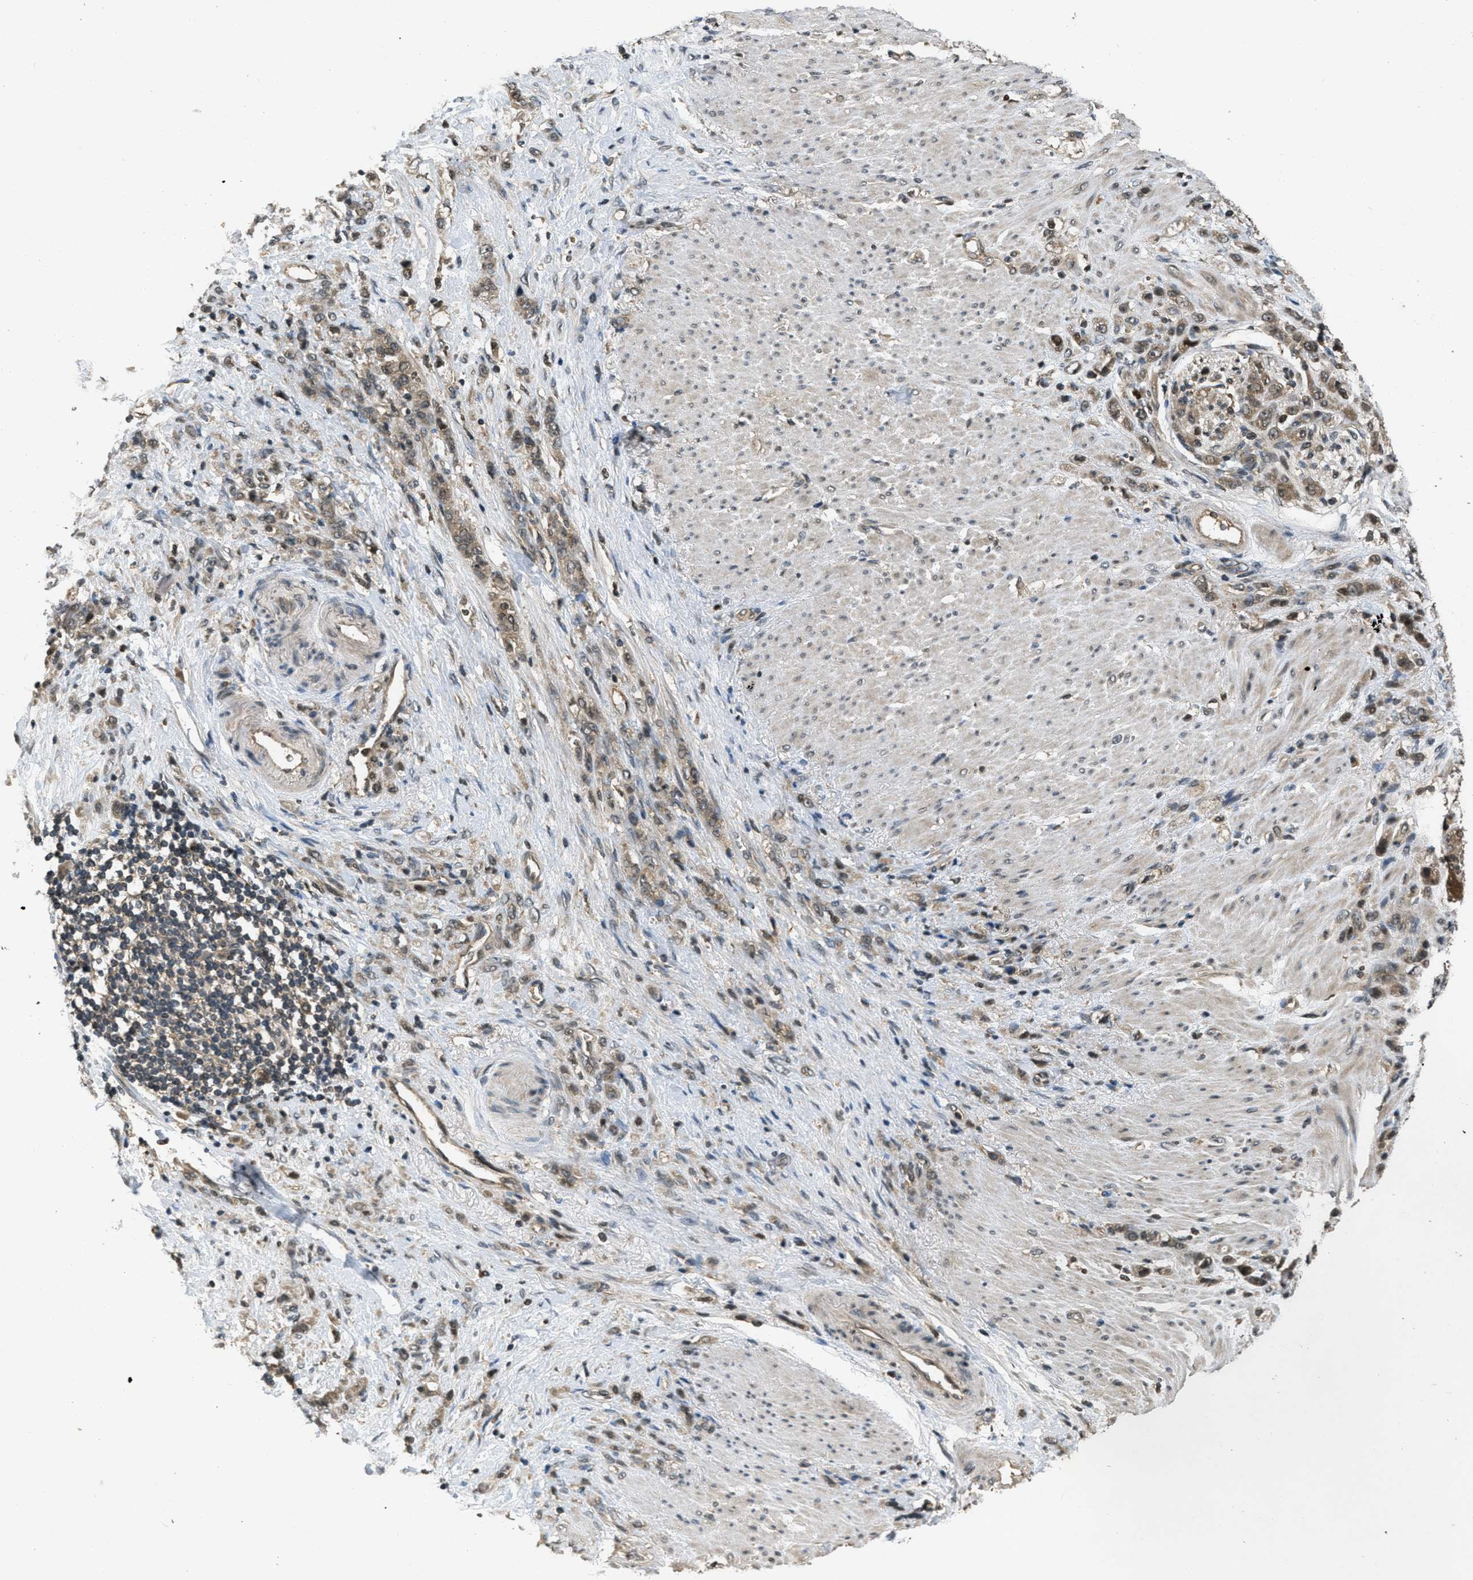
{"staining": {"intensity": "moderate", "quantity": ">75%", "location": "cytoplasmic/membranous"}, "tissue": "stomach cancer", "cell_type": "Tumor cells", "image_type": "cancer", "snomed": [{"axis": "morphology", "description": "Adenocarcinoma, NOS"}, {"axis": "topography", "description": "Stomach"}], "caption": "A medium amount of moderate cytoplasmic/membranous positivity is identified in about >75% of tumor cells in adenocarcinoma (stomach) tissue.", "gene": "ATG7", "patient": {"sex": "male", "age": 82}}